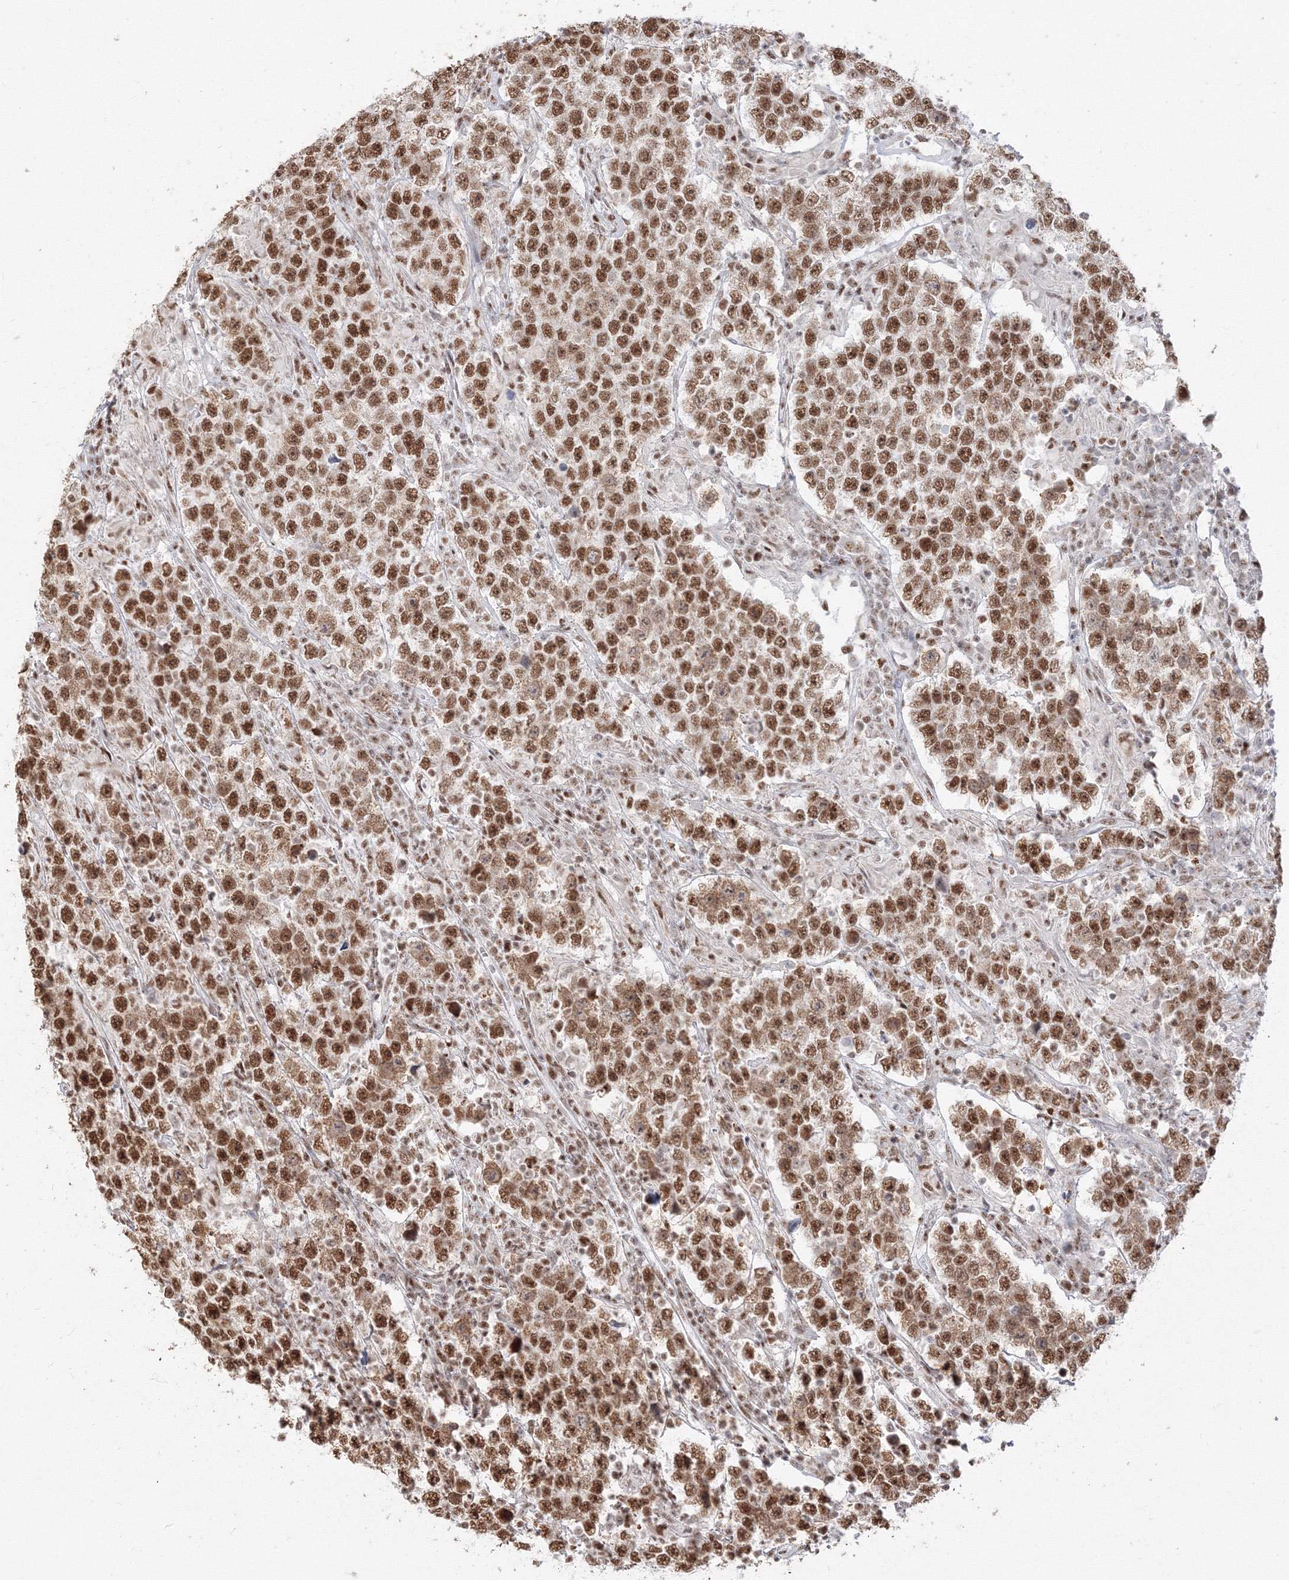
{"staining": {"intensity": "strong", "quantity": ">75%", "location": "nuclear"}, "tissue": "testis cancer", "cell_type": "Tumor cells", "image_type": "cancer", "snomed": [{"axis": "morphology", "description": "Normal tissue, NOS"}, {"axis": "morphology", "description": "Urothelial carcinoma, High grade"}, {"axis": "morphology", "description": "Seminoma, NOS"}, {"axis": "morphology", "description": "Carcinoma, Embryonal, NOS"}, {"axis": "topography", "description": "Urinary bladder"}, {"axis": "topography", "description": "Testis"}], "caption": "Immunohistochemical staining of testis embryonal carcinoma shows high levels of strong nuclear positivity in approximately >75% of tumor cells.", "gene": "PPP4R2", "patient": {"sex": "male", "age": 41}}